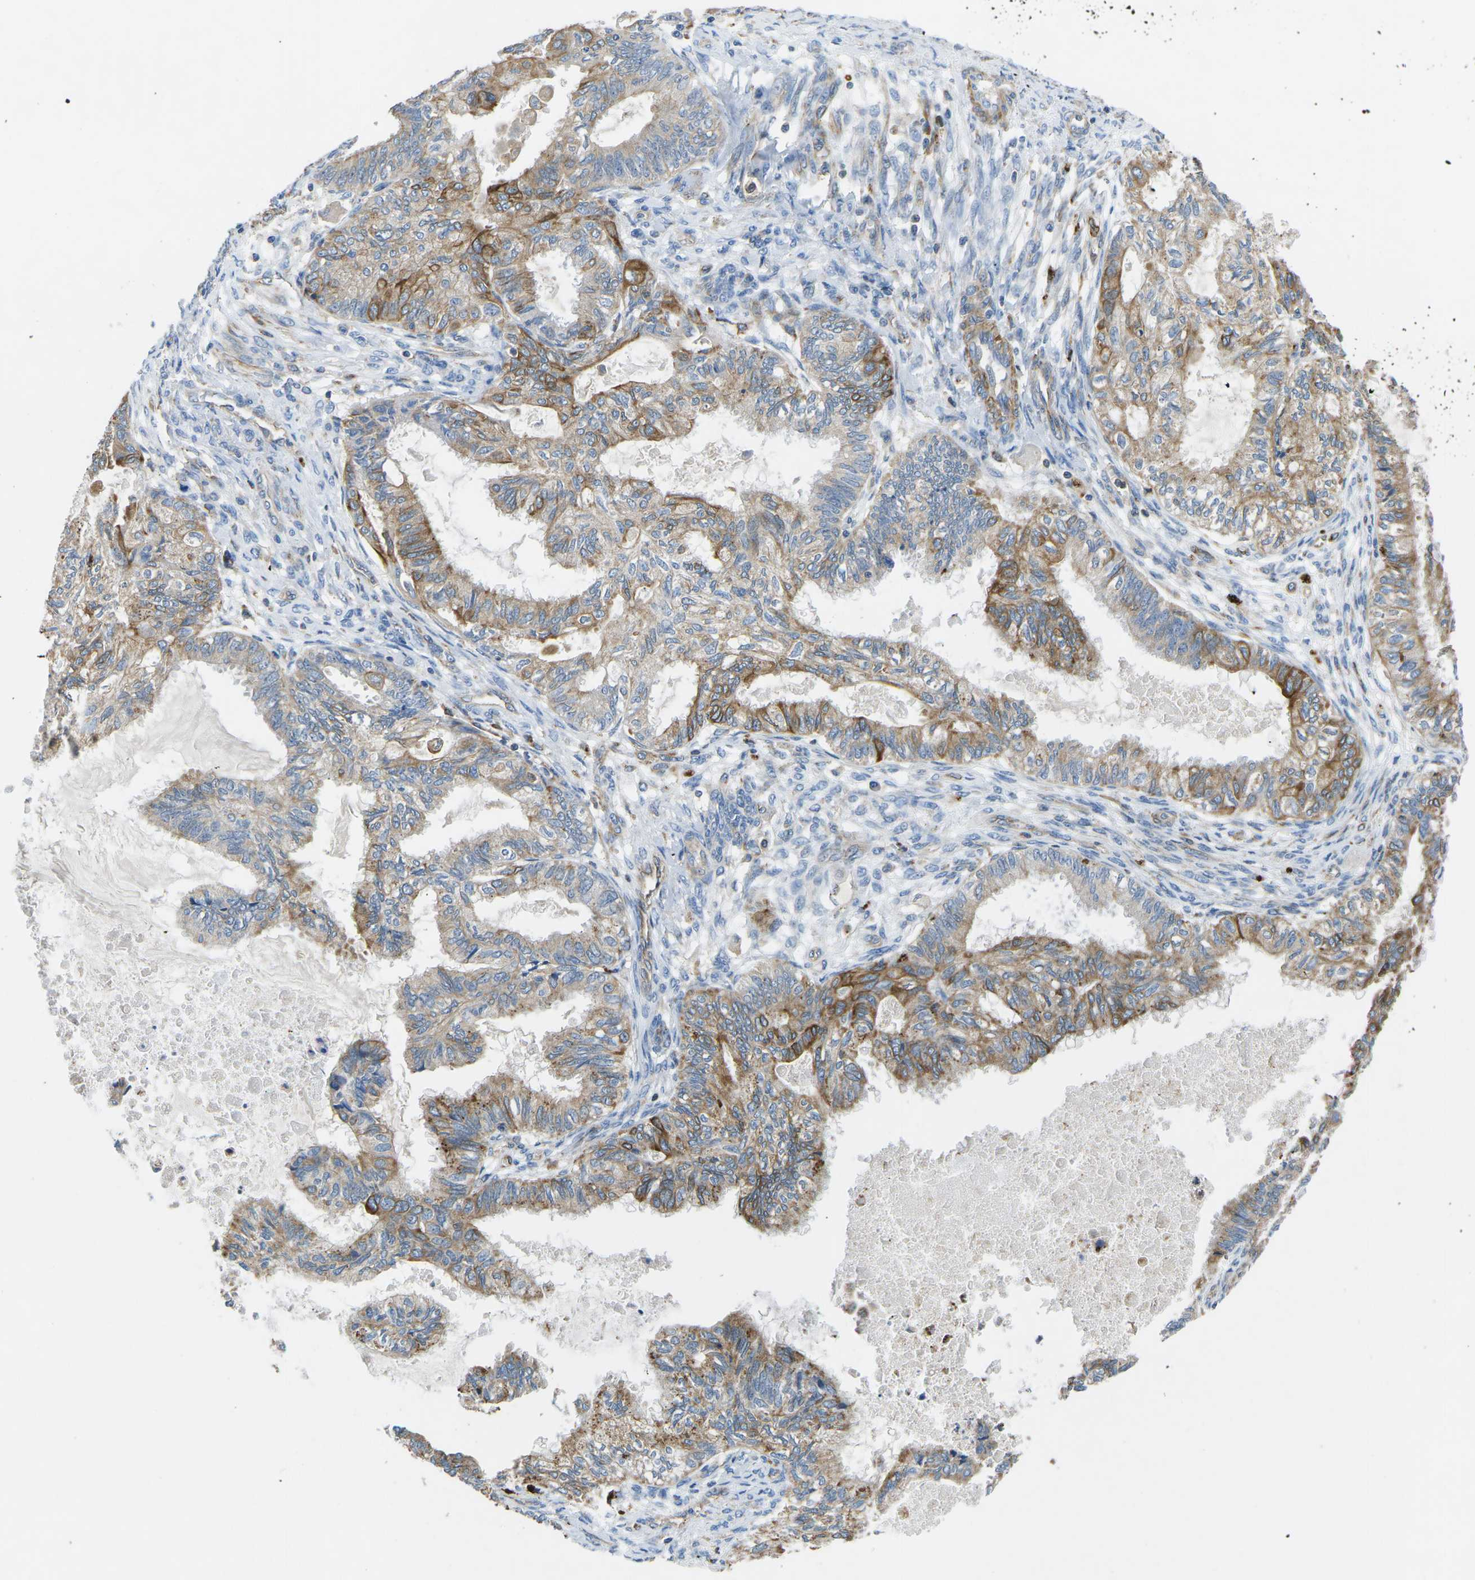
{"staining": {"intensity": "moderate", "quantity": "25%-75%", "location": "cytoplasmic/membranous"}, "tissue": "cervical cancer", "cell_type": "Tumor cells", "image_type": "cancer", "snomed": [{"axis": "morphology", "description": "Normal tissue, NOS"}, {"axis": "morphology", "description": "Adenocarcinoma, NOS"}, {"axis": "topography", "description": "Cervix"}, {"axis": "topography", "description": "Endometrium"}], "caption": "Protein analysis of cervical cancer tissue reveals moderate cytoplasmic/membranous positivity in approximately 25%-75% of tumor cells.", "gene": "KCNJ15", "patient": {"sex": "female", "age": 86}}